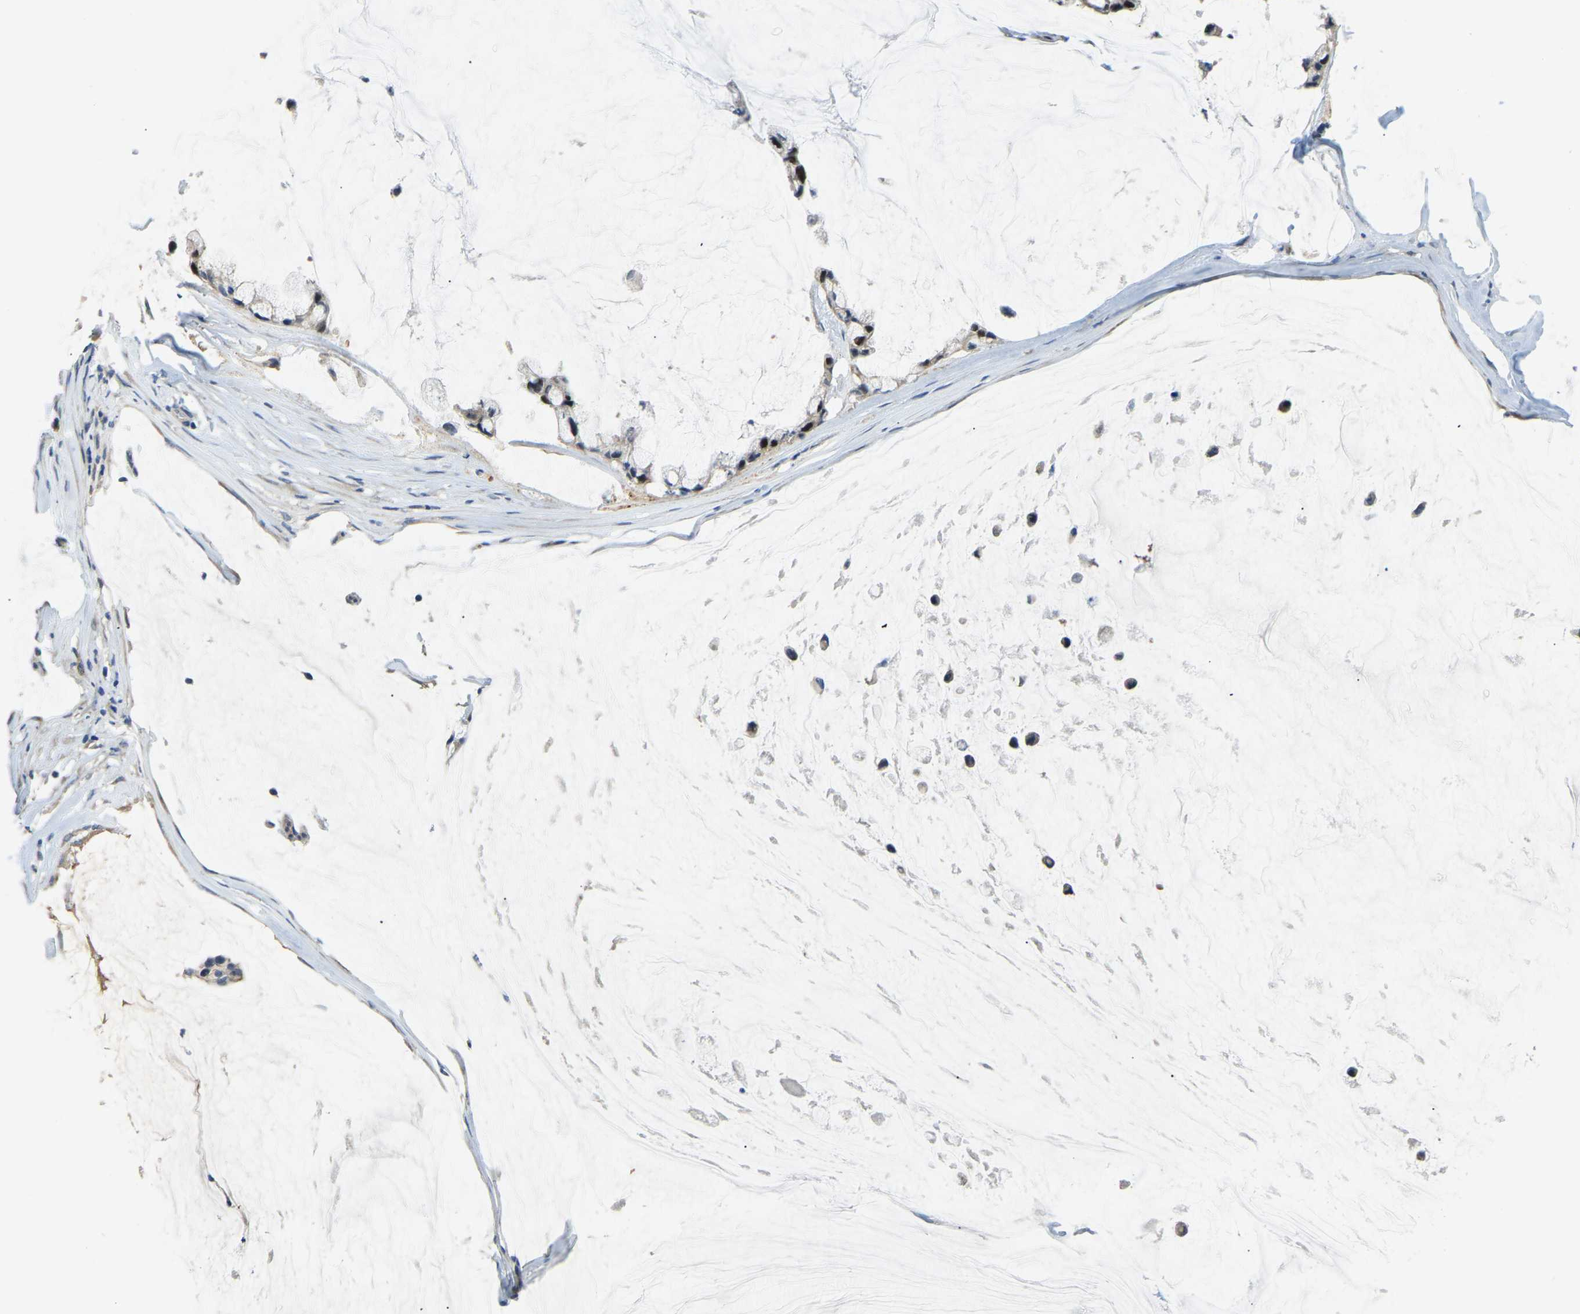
{"staining": {"intensity": "weak", "quantity": "25%-75%", "location": "cytoplasmic/membranous"}, "tissue": "ovarian cancer", "cell_type": "Tumor cells", "image_type": "cancer", "snomed": [{"axis": "morphology", "description": "Cystadenocarcinoma, mucinous, NOS"}, {"axis": "topography", "description": "Ovary"}], "caption": "About 25%-75% of tumor cells in human ovarian mucinous cystadenocarcinoma reveal weak cytoplasmic/membranous protein positivity as visualized by brown immunohistochemical staining.", "gene": "HIGD2B", "patient": {"sex": "female", "age": 39}}